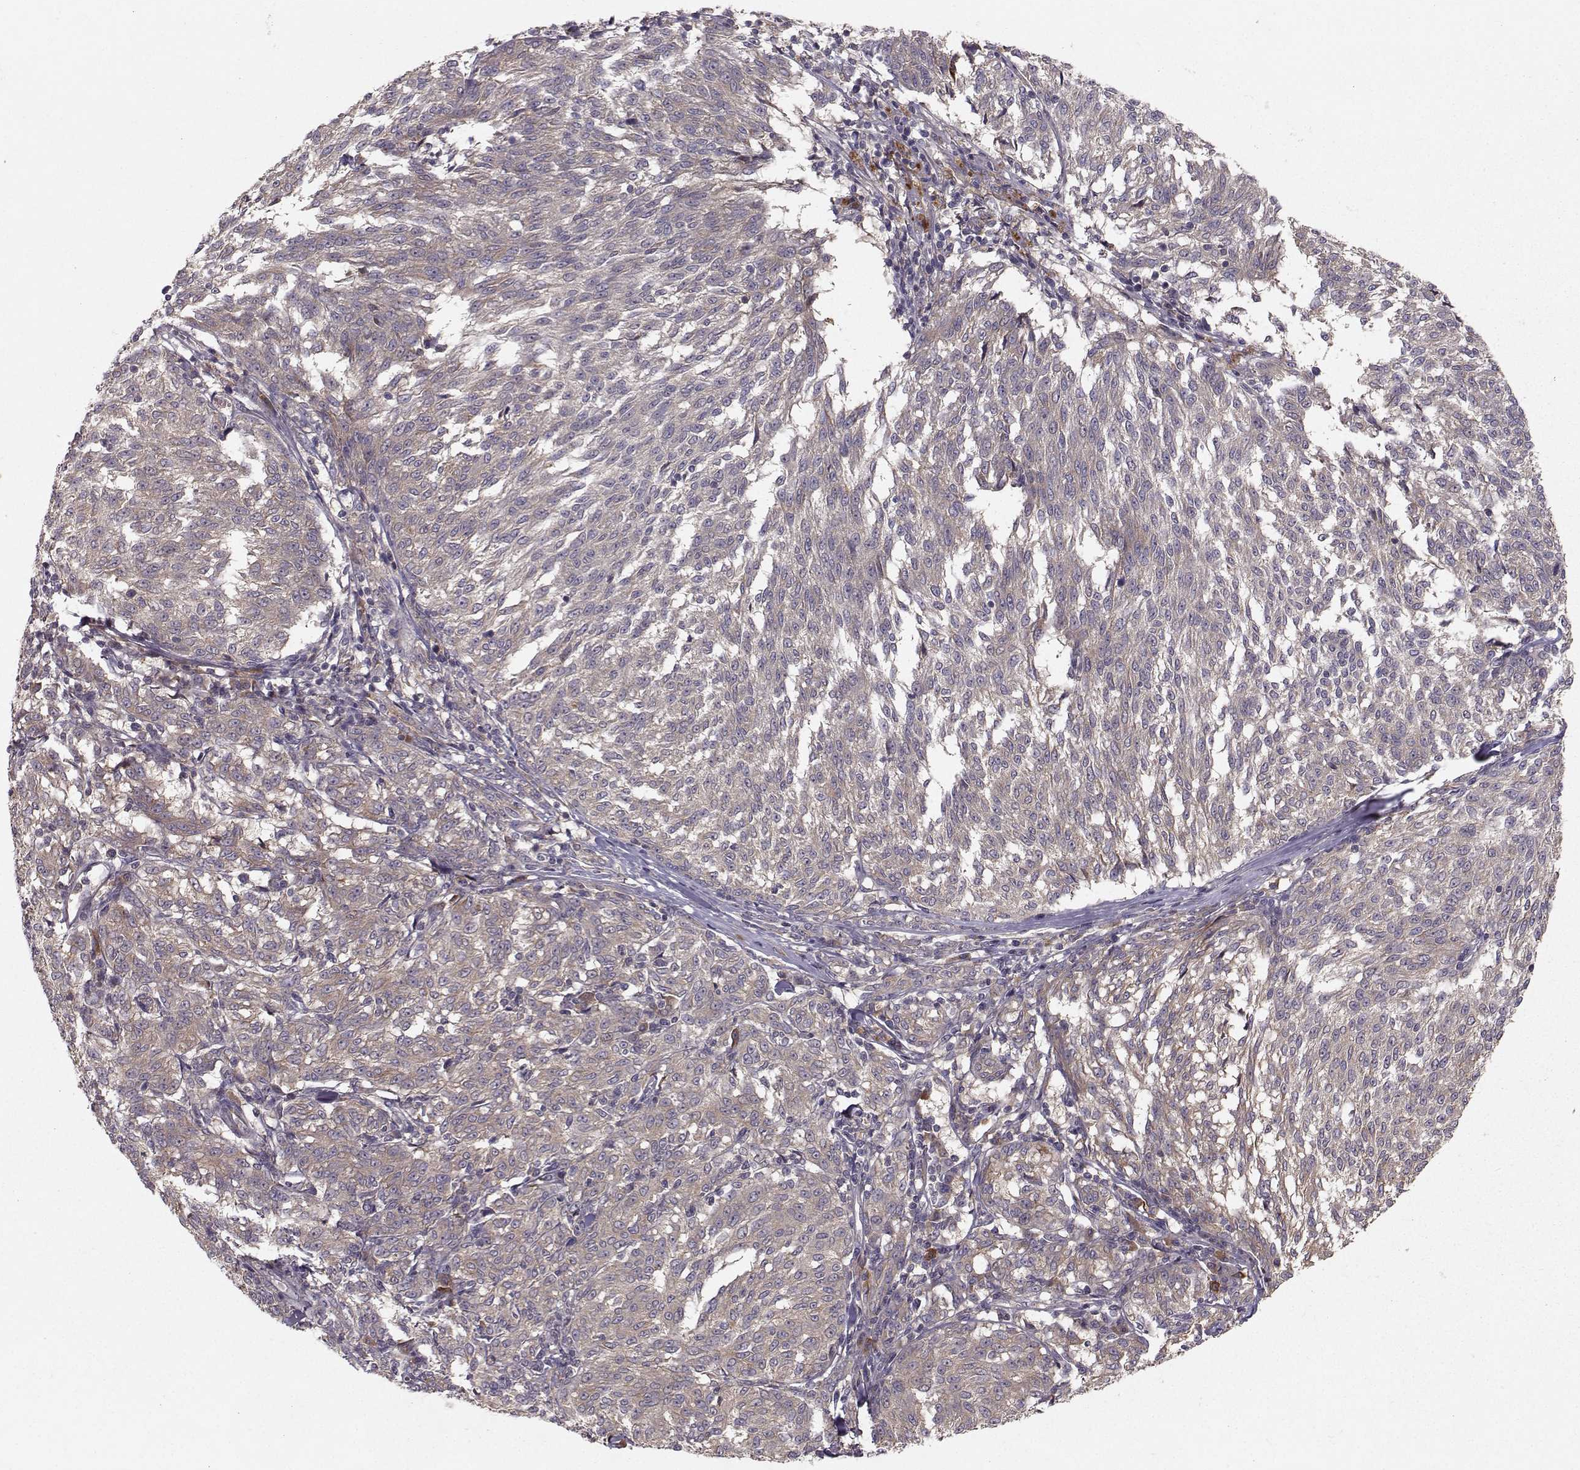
{"staining": {"intensity": "negative", "quantity": "none", "location": "none"}, "tissue": "melanoma", "cell_type": "Tumor cells", "image_type": "cancer", "snomed": [{"axis": "morphology", "description": "Malignant melanoma, NOS"}, {"axis": "topography", "description": "Skin"}], "caption": "Tumor cells are negative for protein expression in human melanoma.", "gene": "WNT6", "patient": {"sex": "female", "age": 72}}